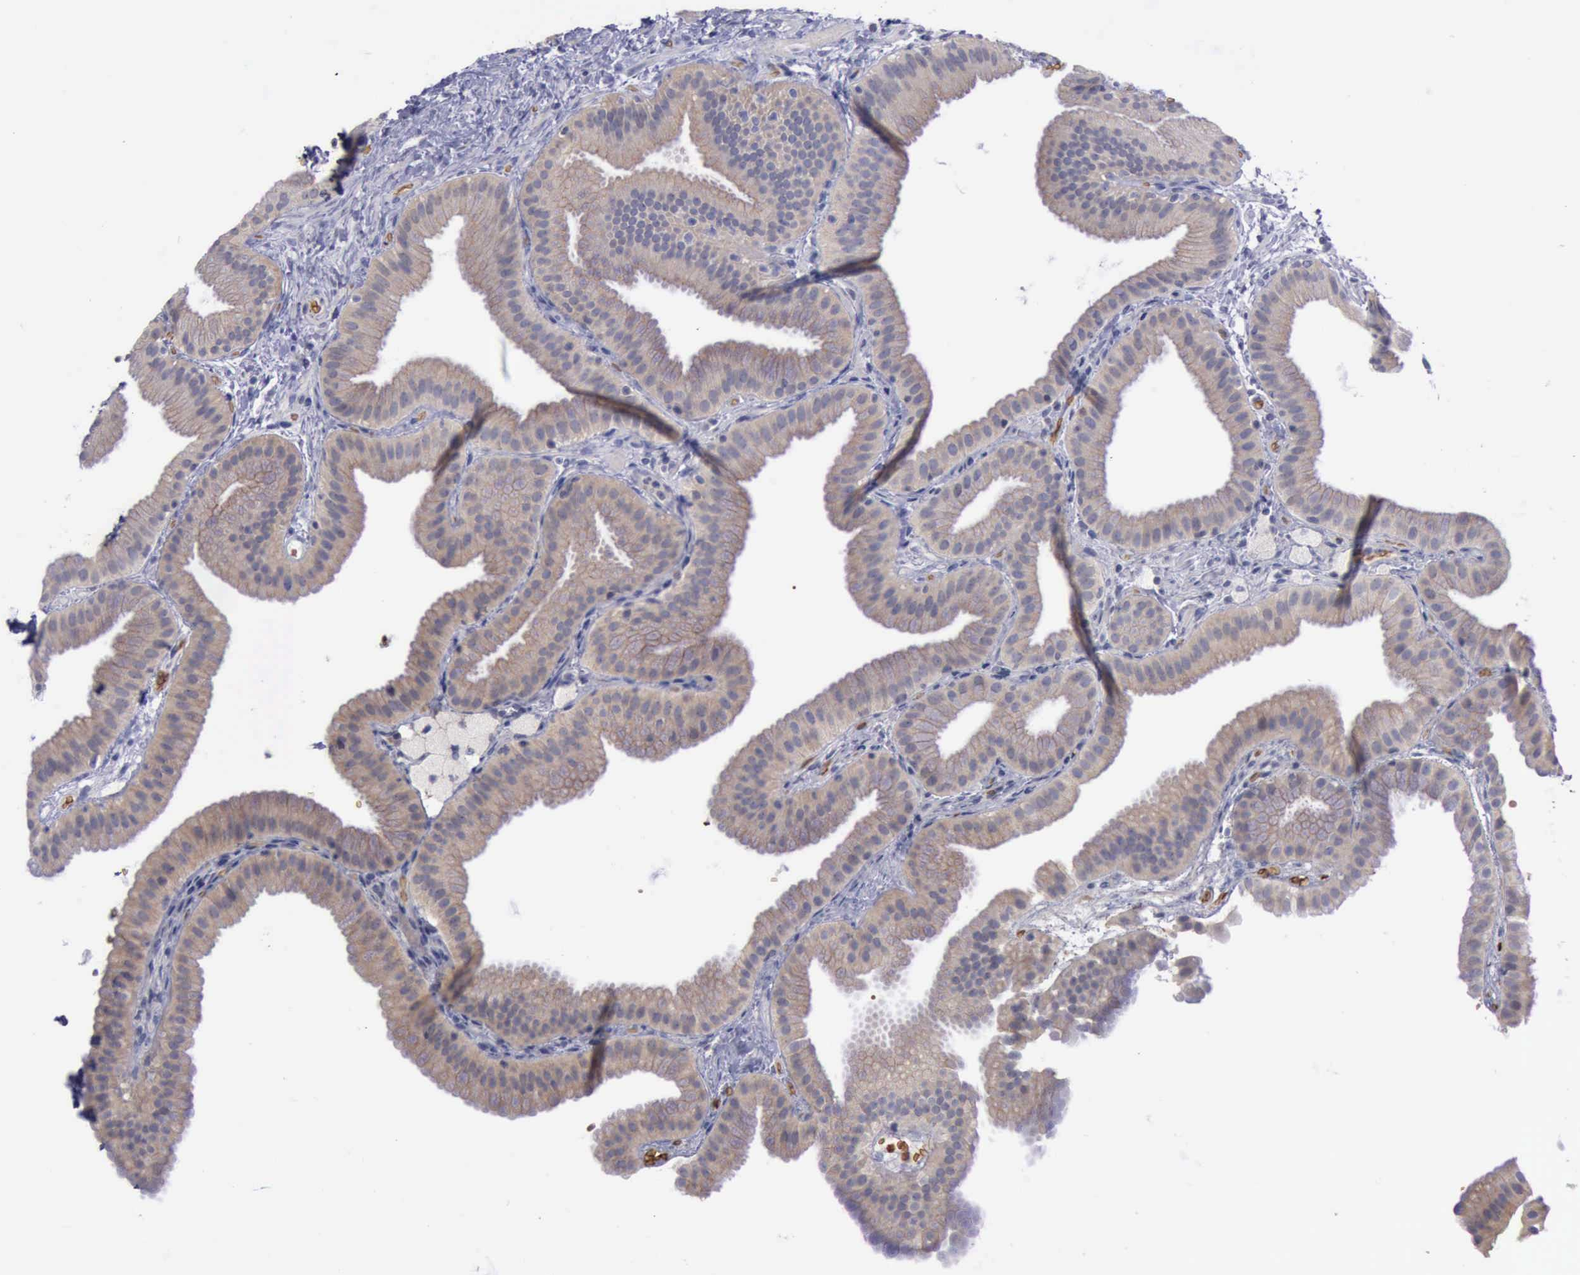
{"staining": {"intensity": "weak", "quantity": ">75%", "location": "cytoplasmic/membranous"}, "tissue": "gallbladder", "cell_type": "Glandular cells", "image_type": "normal", "snomed": [{"axis": "morphology", "description": "Normal tissue, NOS"}, {"axis": "topography", "description": "Gallbladder"}], "caption": "This photomicrograph shows immunohistochemistry (IHC) staining of normal human gallbladder, with low weak cytoplasmic/membranous expression in about >75% of glandular cells.", "gene": "CEP128", "patient": {"sex": "female", "age": 63}}